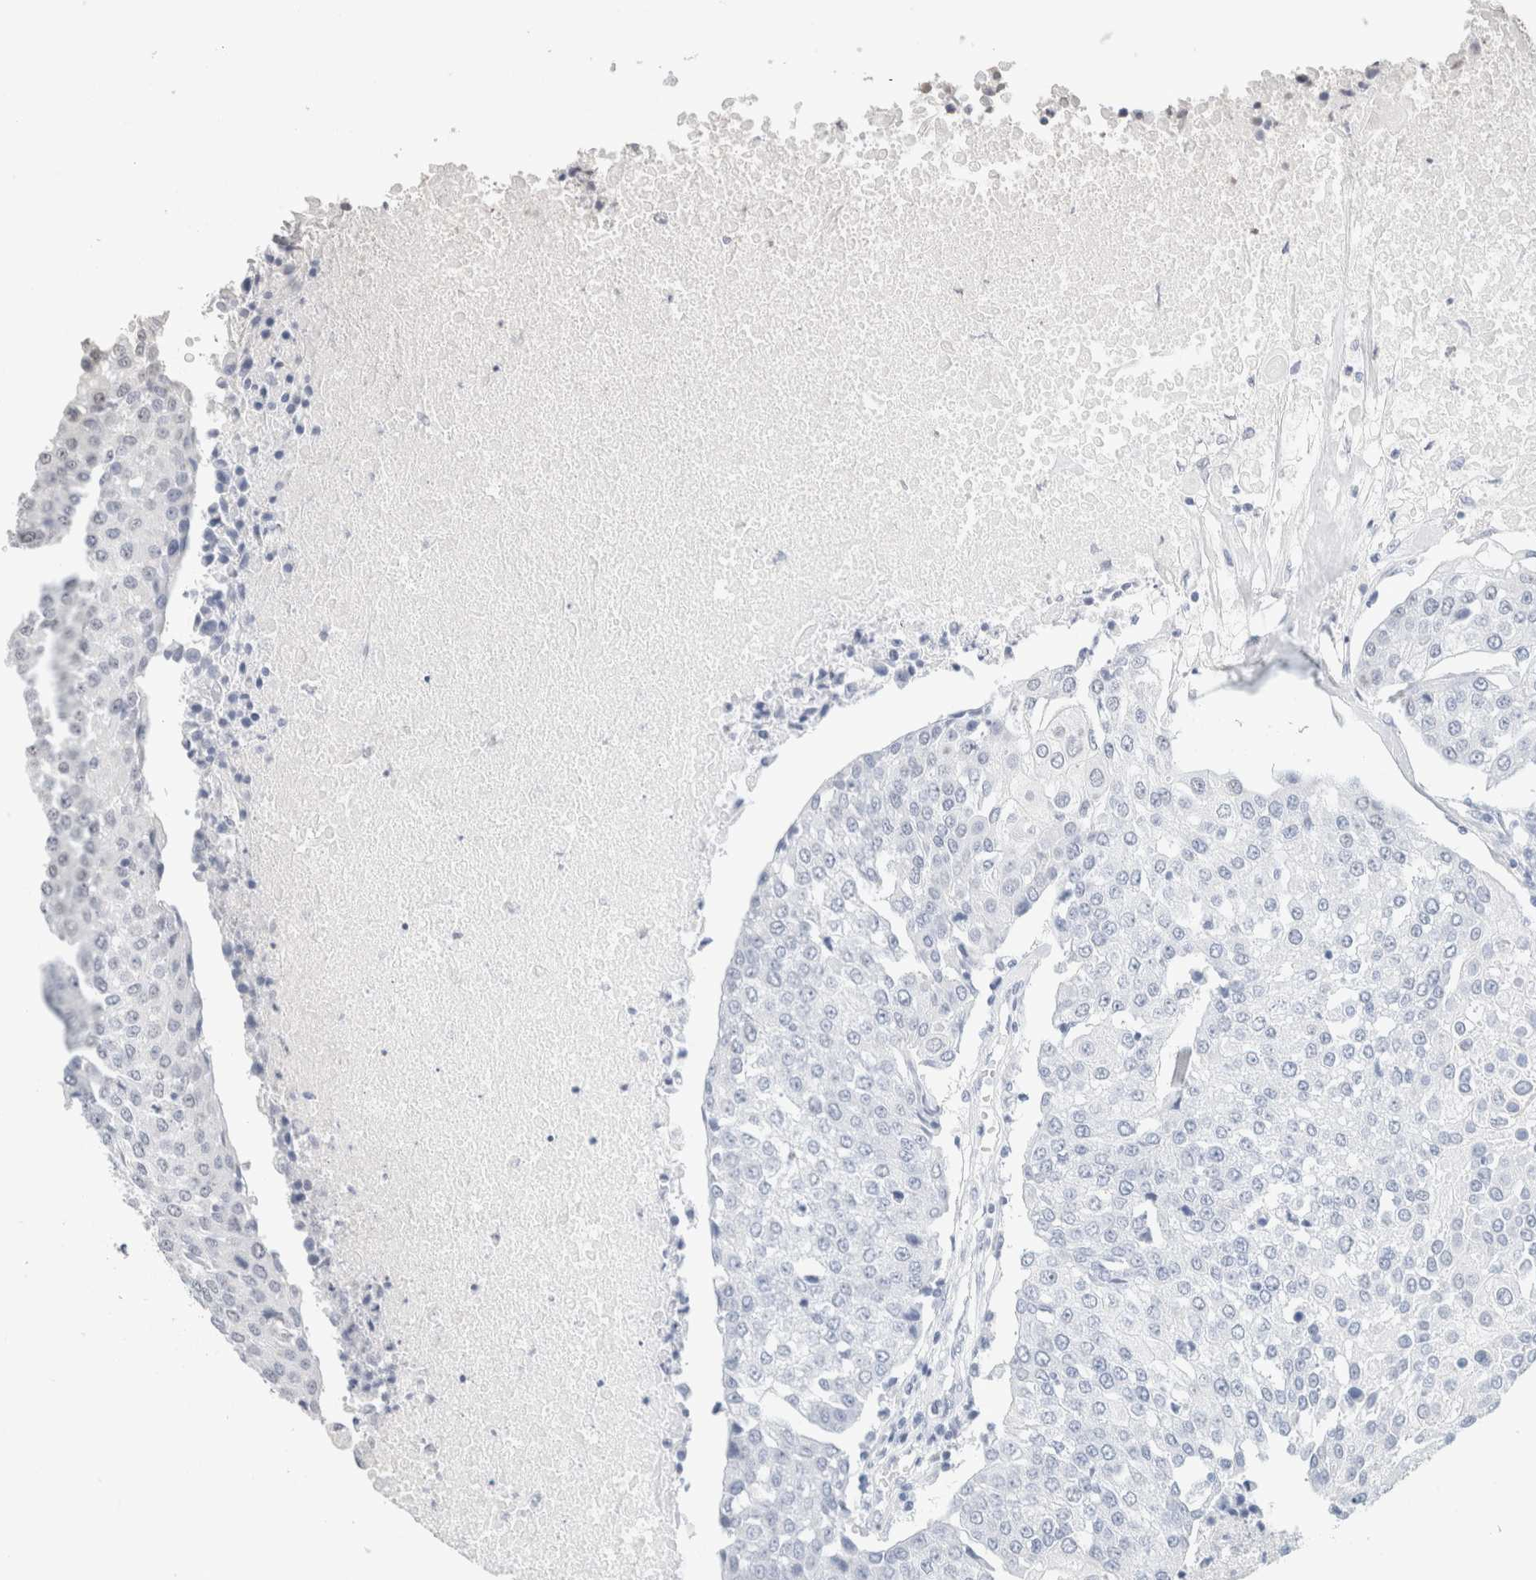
{"staining": {"intensity": "negative", "quantity": "none", "location": "none"}, "tissue": "urothelial cancer", "cell_type": "Tumor cells", "image_type": "cancer", "snomed": [{"axis": "morphology", "description": "Urothelial carcinoma, High grade"}, {"axis": "topography", "description": "Urinary bladder"}], "caption": "IHC micrograph of urothelial carcinoma (high-grade) stained for a protein (brown), which demonstrates no positivity in tumor cells. (Brightfield microscopy of DAB (3,3'-diaminobenzidine) immunohistochemistry (IHC) at high magnification).", "gene": "CD80", "patient": {"sex": "female", "age": 85}}